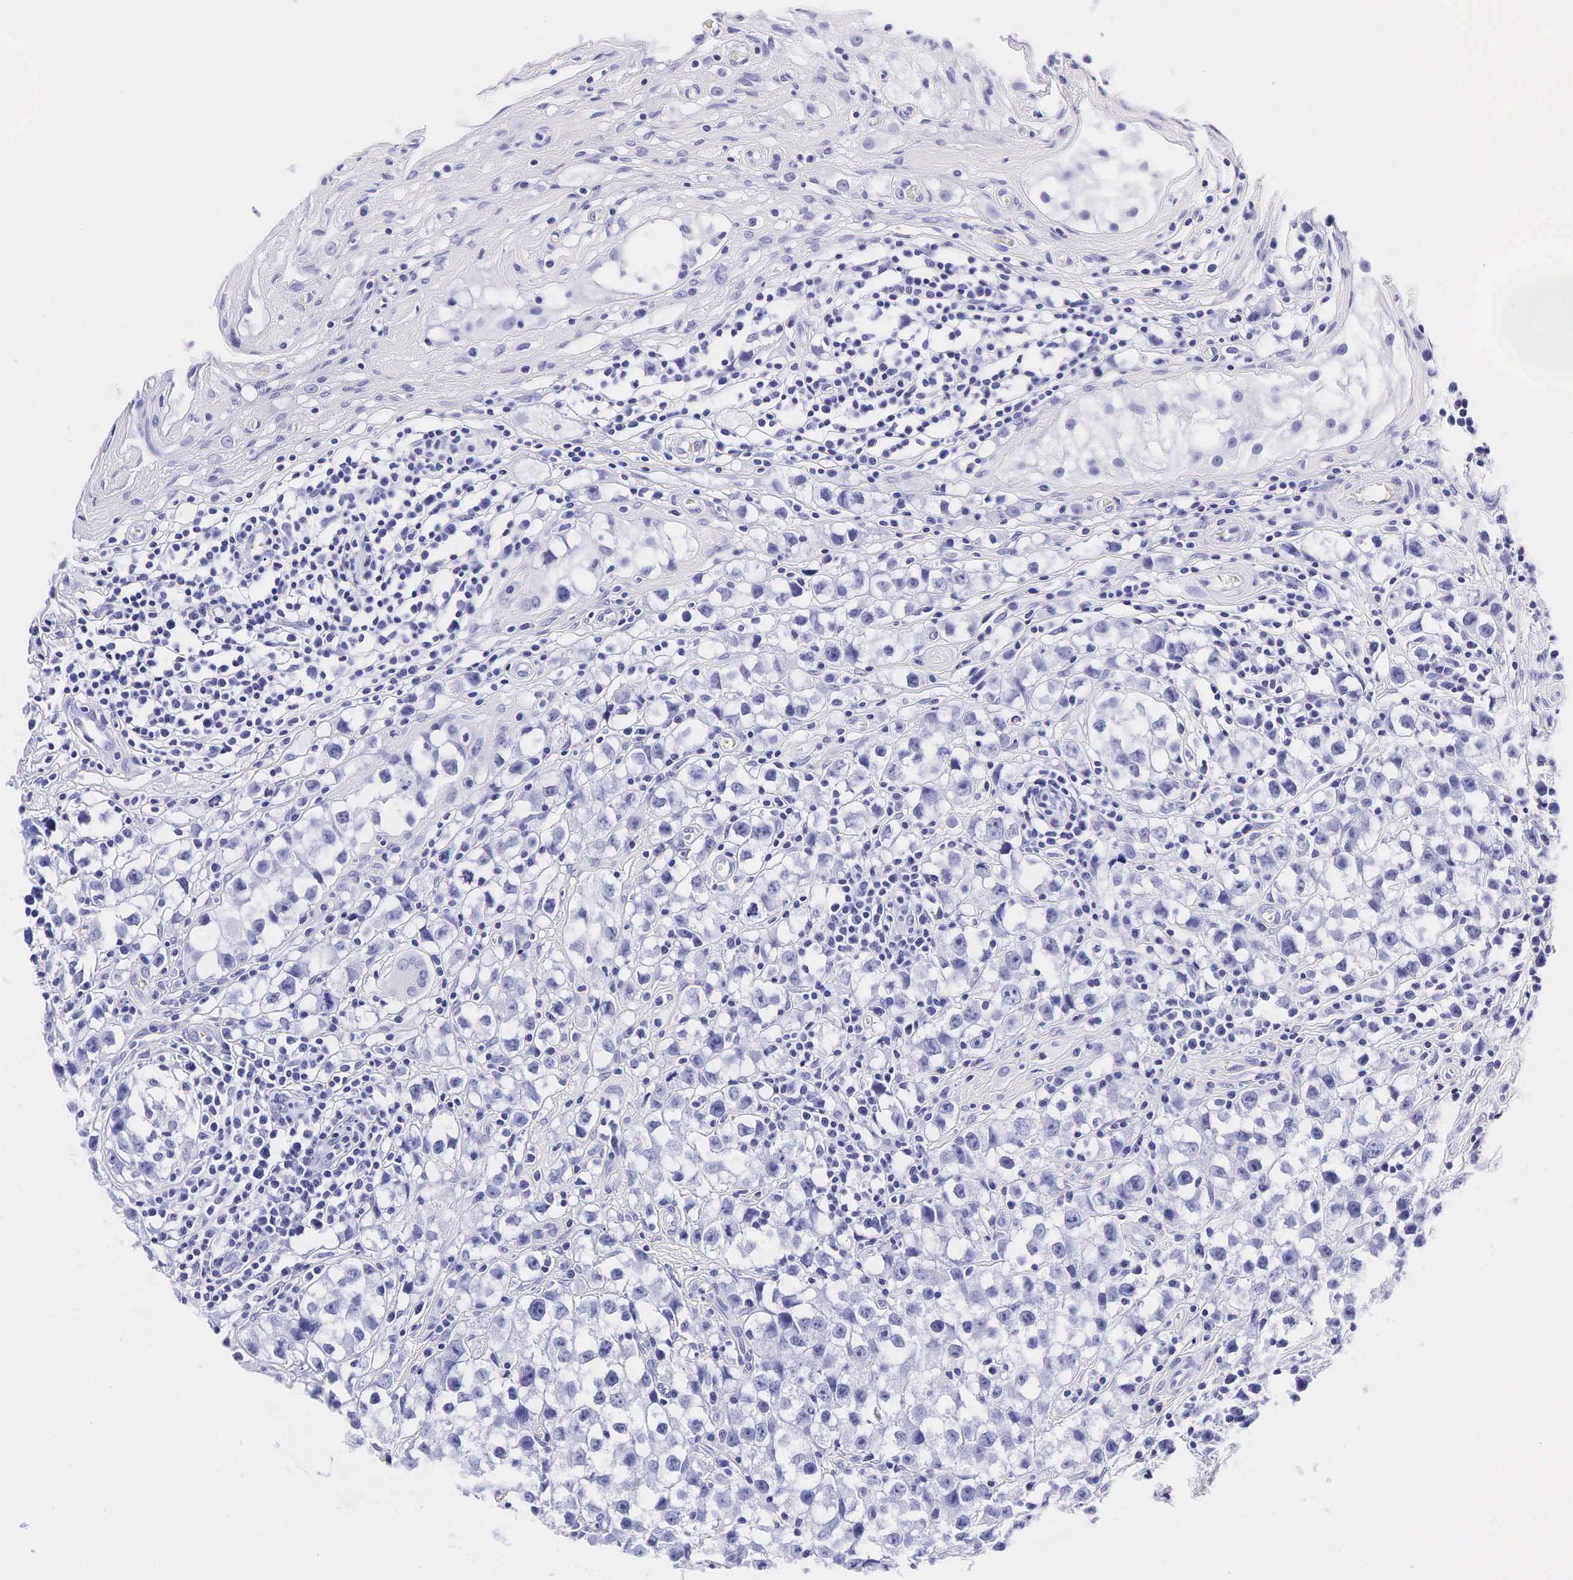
{"staining": {"intensity": "negative", "quantity": "none", "location": "none"}, "tissue": "testis cancer", "cell_type": "Tumor cells", "image_type": "cancer", "snomed": [{"axis": "morphology", "description": "Seminoma, NOS"}, {"axis": "topography", "description": "Testis"}], "caption": "The image reveals no staining of tumor cells in seminoma (testis).", "gene": "KLK3", "patient": {"sex": "male", "age": 35}}